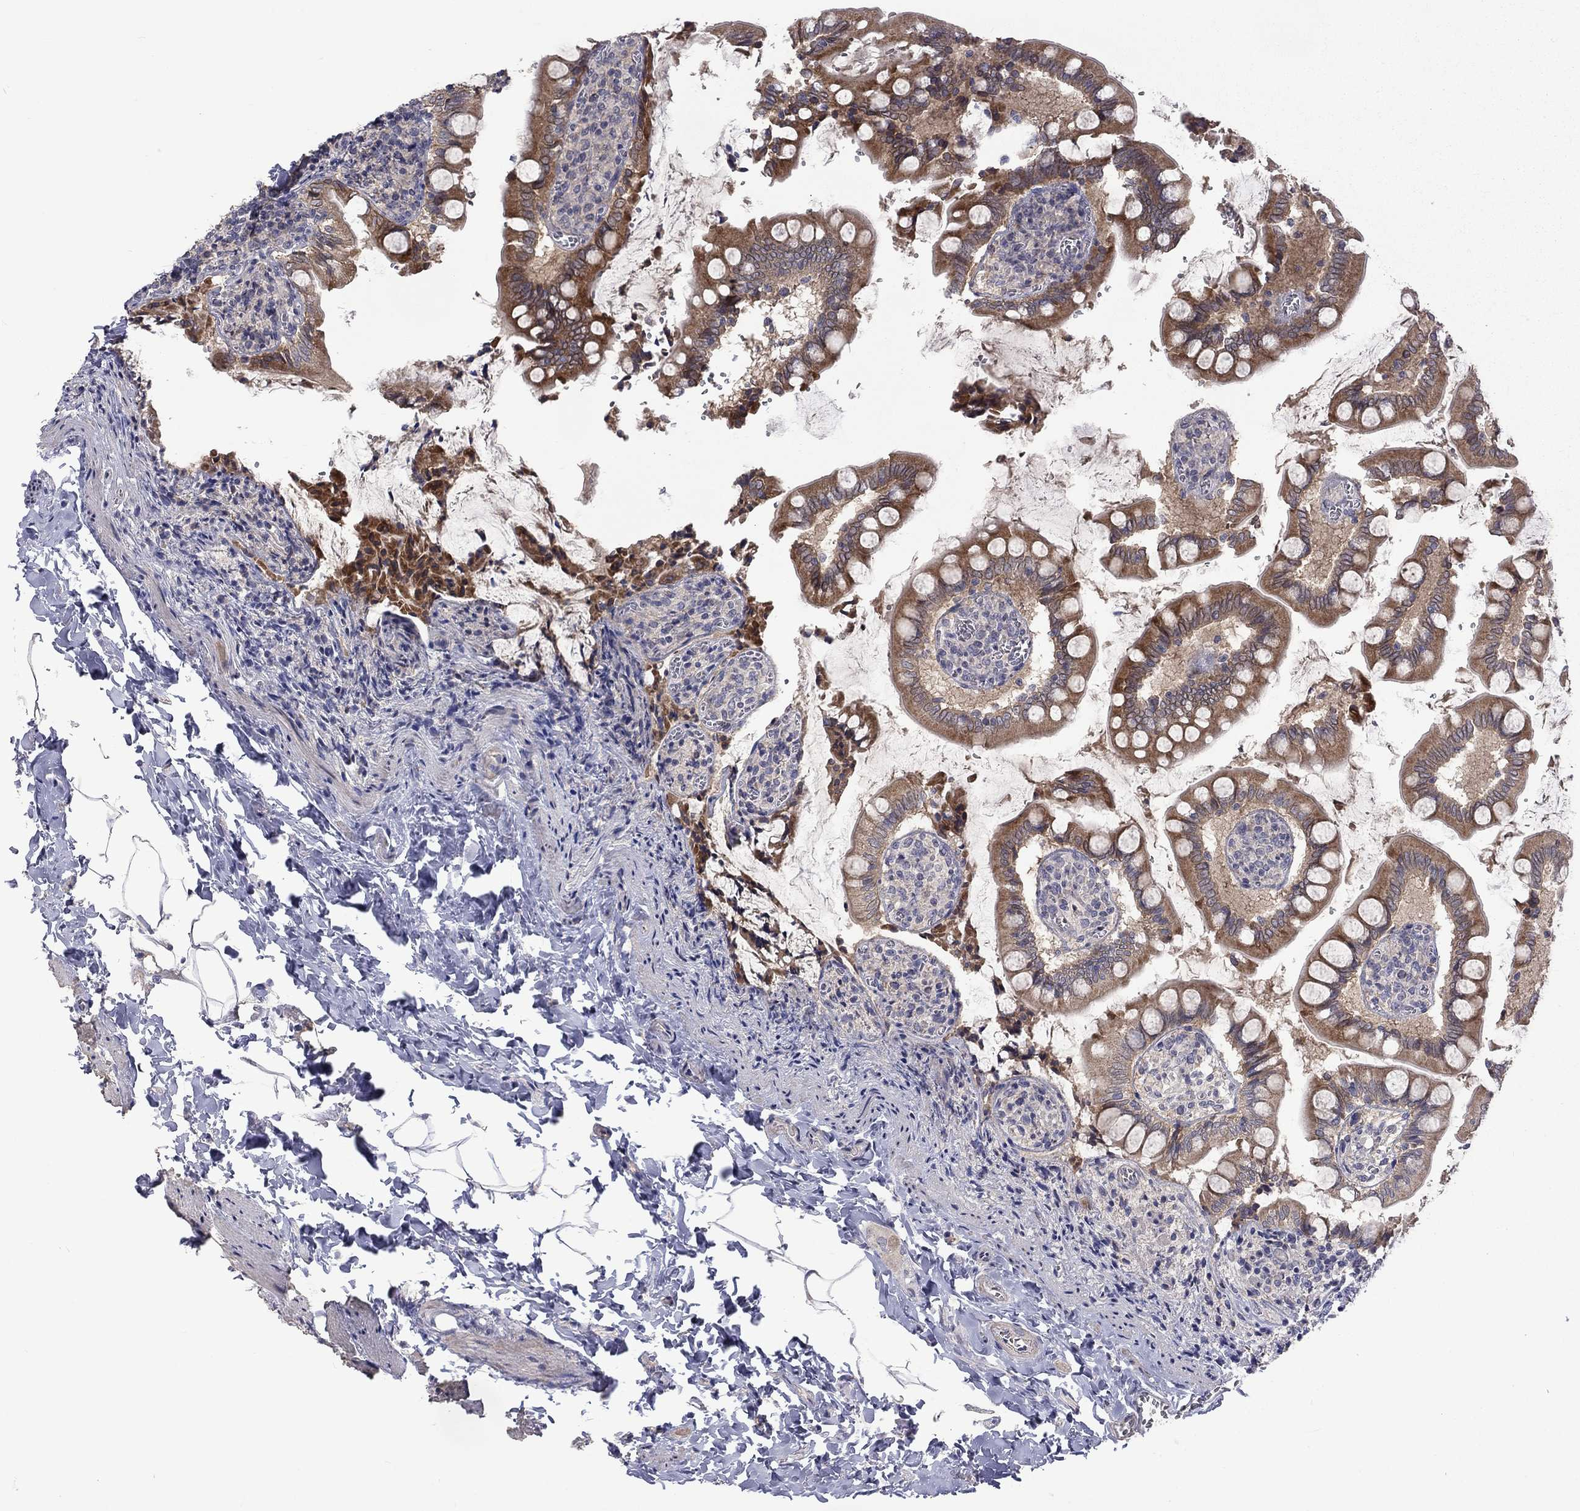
{"staining": {"intensity": "strong", "quantity": "25%-75%", "location": "cytoplasmic/membranous"}, "tissue": "small intestine", "cell_type": "Glandular cells", "image_type": "normal", "snomed": [{"axis": "morphology", "description": "Normal tissue, NOS"}, {"axis": "topography", "description": "Small intestine"}], "caption": "There is high levels of strong cytoplasmic/membranous expression in glandular cells of benign small intestine, as demonstrated by immunohistochemical staining (brown color).", "gene": "SLC39A14", "patient": {"sex": "female", "age": 56}}